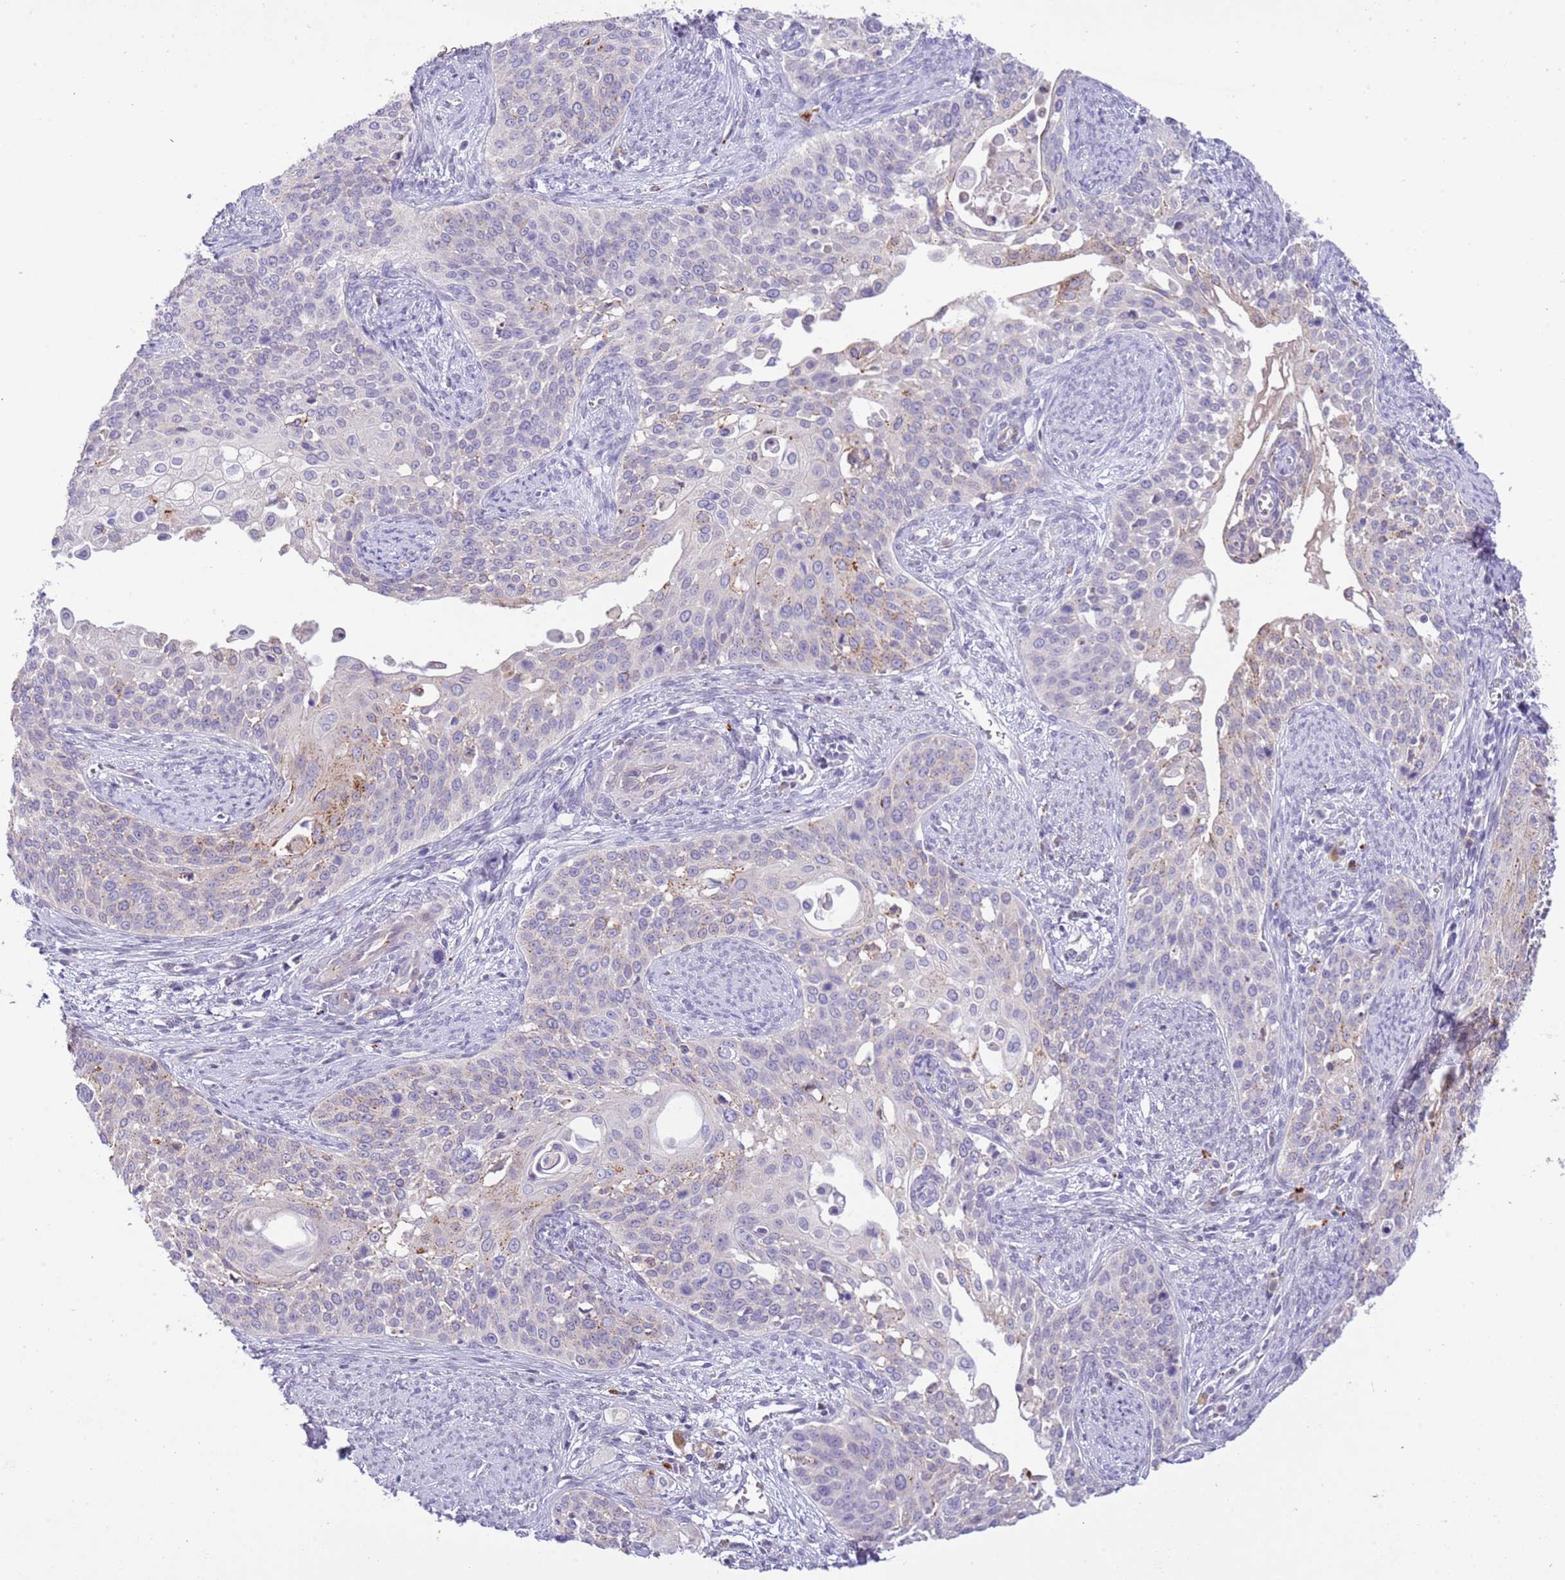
{"staining": {"intensity": "negative", "quantity": "none", "location": "none"}, "tissue": "cervical cancer", "cell_type": "Tumor cells", "image_type": "cancer", "snomed": [{"axis": "morphology", "description": "Squamous cell carcinoma, NOS"}, {"axis": "topography", "description": "Cervix"}], "caption": "A photomicrograph of human cervical squamous cell carcinoma is negative for staining in tumor cells.", "gene": "ABHD17A", "patient": {"sex": "female", "age": 44}}